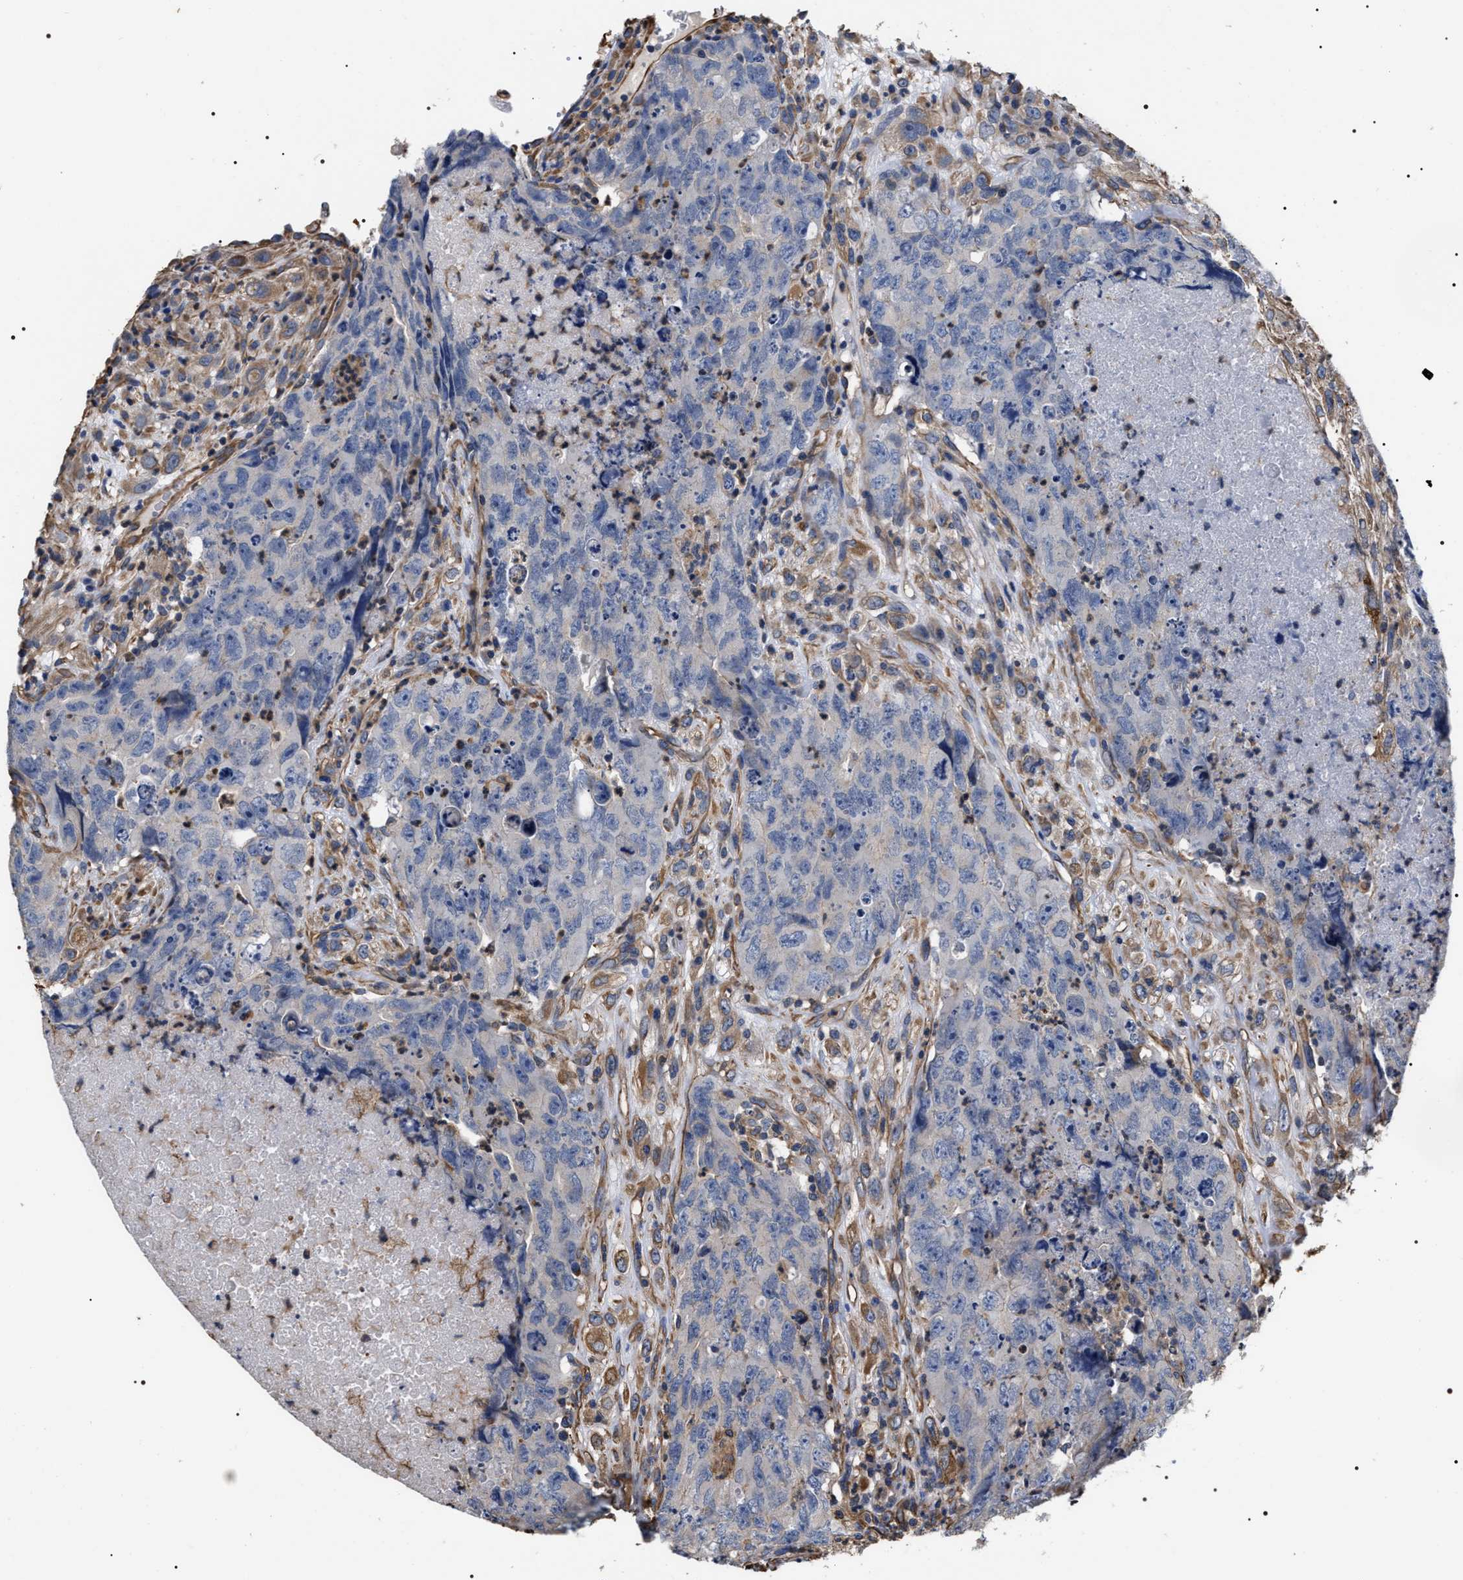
{"staining": {"intensity": "negative", "quantity": "none", "location": "none"}, "tissue": "testis cancer", "cell_type": "Tumor cells", "image_type": "cancer", "snomed": [{"axis": "morphology", "description": "Carcinoma, Embryonal, NOS"}, {"axis": "topography", "description": "Testis"}], "caption": "DAB immunohistochemical staining of testis cancer (embryonal carcinoma) shows no significant staining in tumor cells. (DAB immunohistochemistry with hematoxylin counter stain).", "gene": "TSPAN33", "patient": {"sex": "male", "age": 32}}